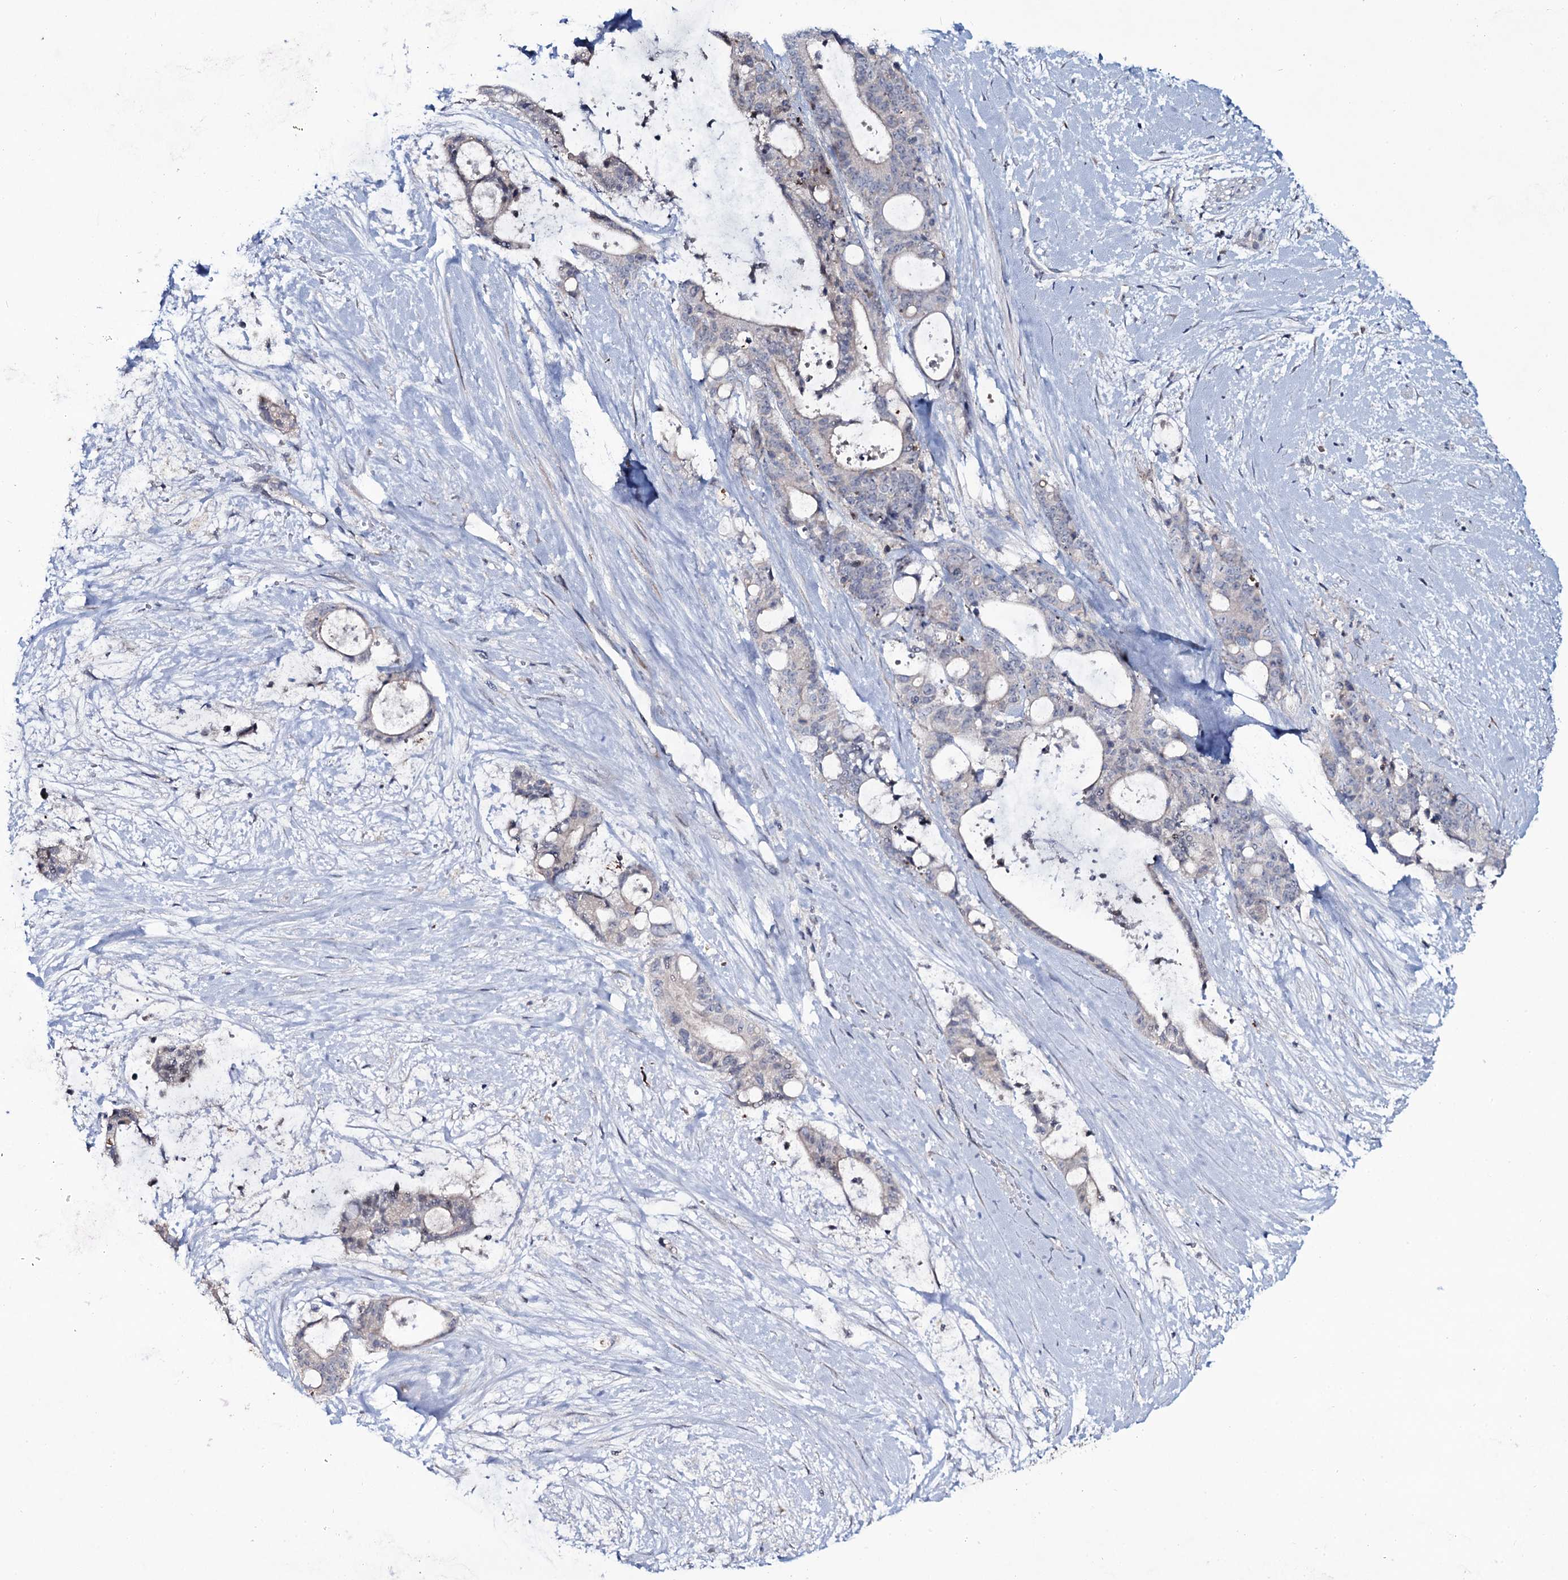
{"staining": {"intensity": "negative", "quantity": "none", "location": "none"}, "tissue": "liver cancer", "cell_type": "Tumor cells", "image_type": "cancer", "snomed": [{"axis": "morphology", "description": "Normal tissue, NOS"}, {"axis": "morphology", "description": "Cholangiocarcinoma"}, {"axis": "topography", "description": "Liver"}, {"axis": "topography", "description": "Peripheral nerve tissue"}], "caption": "This histopathology image is of liver cancer stained with IHC to label a protein in brown with the nuclei are counter-stained blue. There is no expression in tumor cells.", "gene": "SNAP23", "patient": {"sex": "female", "age": 73}}